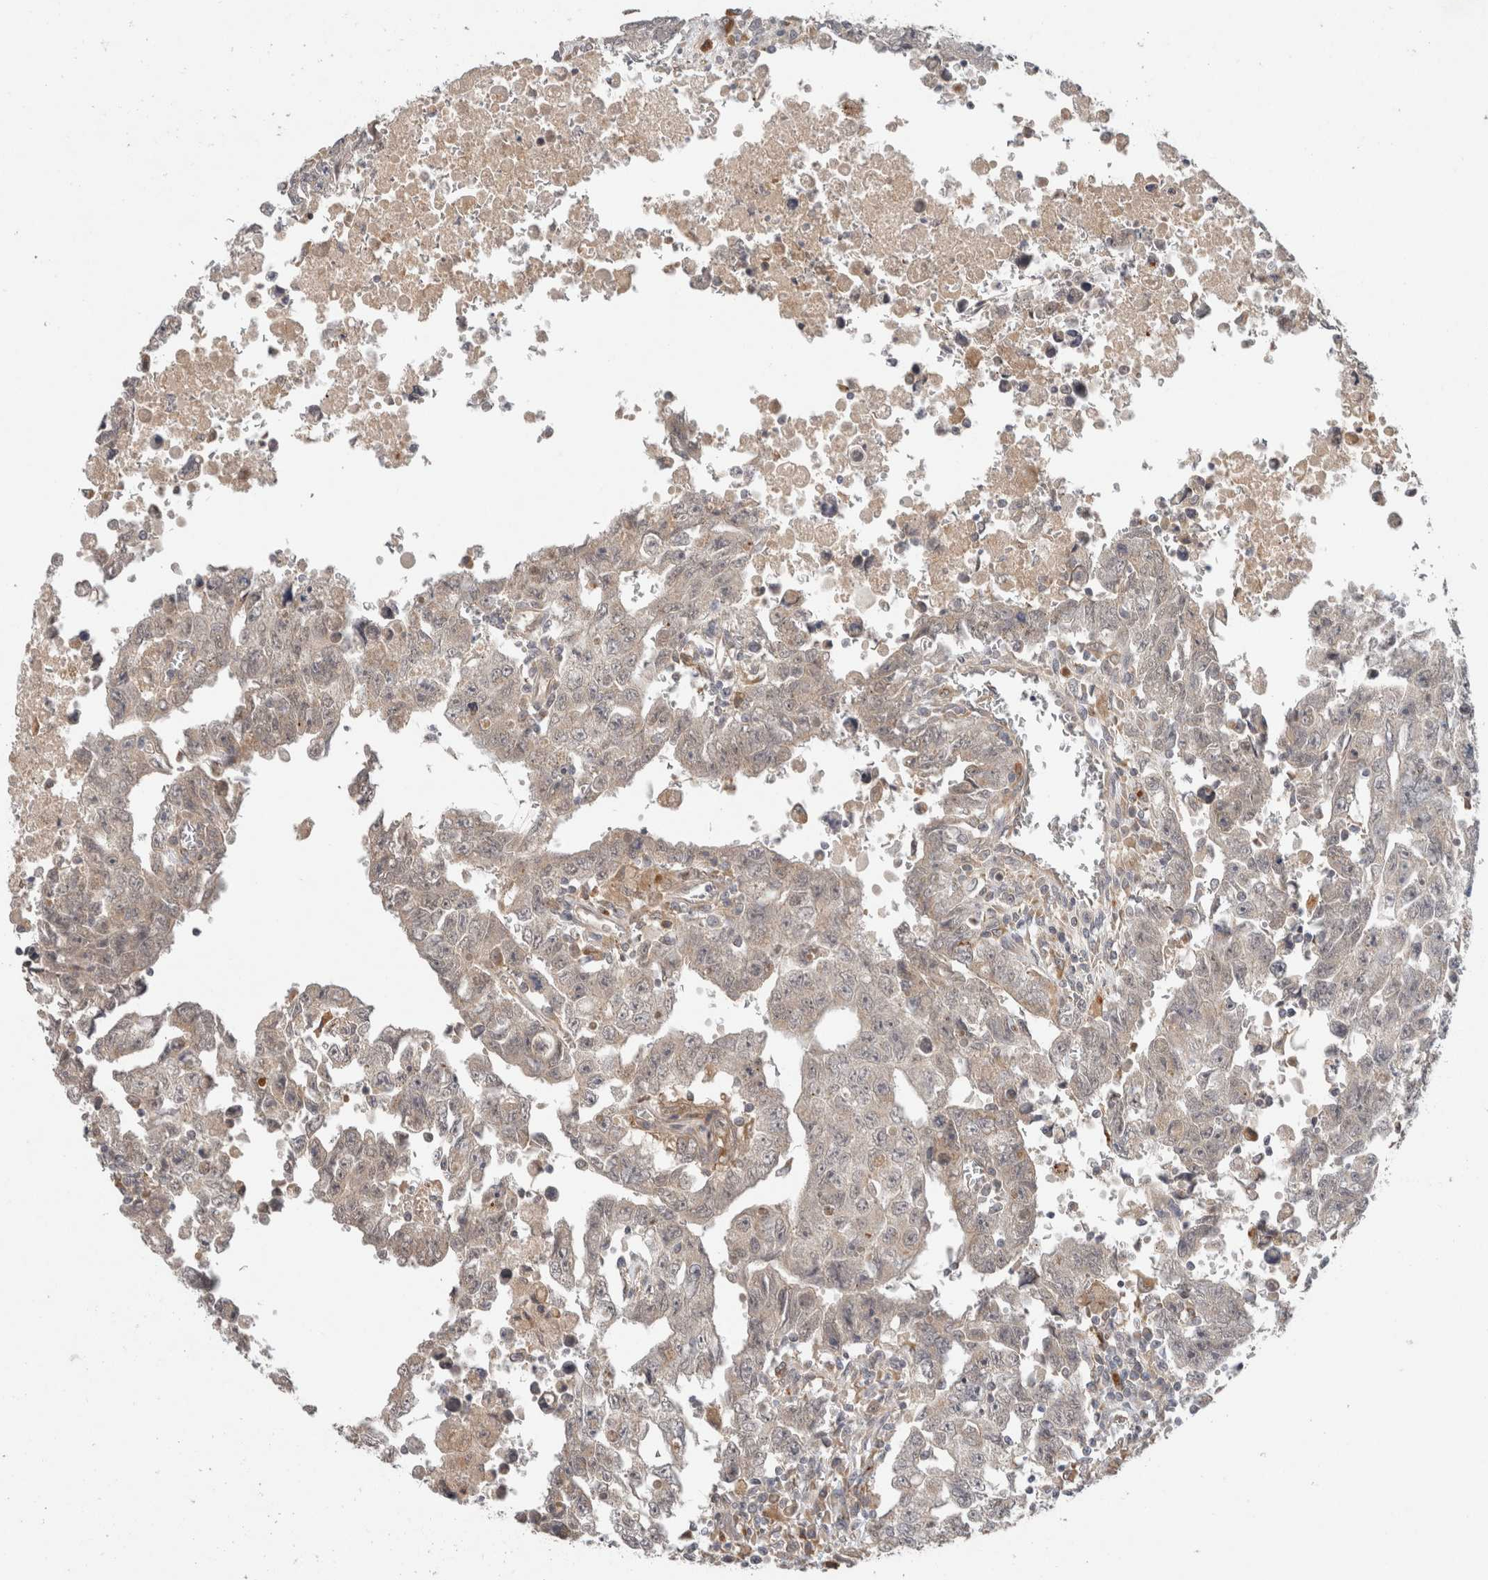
{"staining": {"intensity": "negative", "quantity": "none", "location": "none"}, "tissue": "testis cancer", "cell_type": "Tumor cells", "image_type": "cancer", "snomed": [{"axis": "morphology", "description": "Carcinoma, Embryonal, NOS"}, {"axis": "topography", "description": "Testis"}], "caption": "Image shows no significant protein expression in tumor cells of testis cancer (embryonal carcinoma).", "gene": "SGK1", "patient": {"sex": "male", "age": 28}}